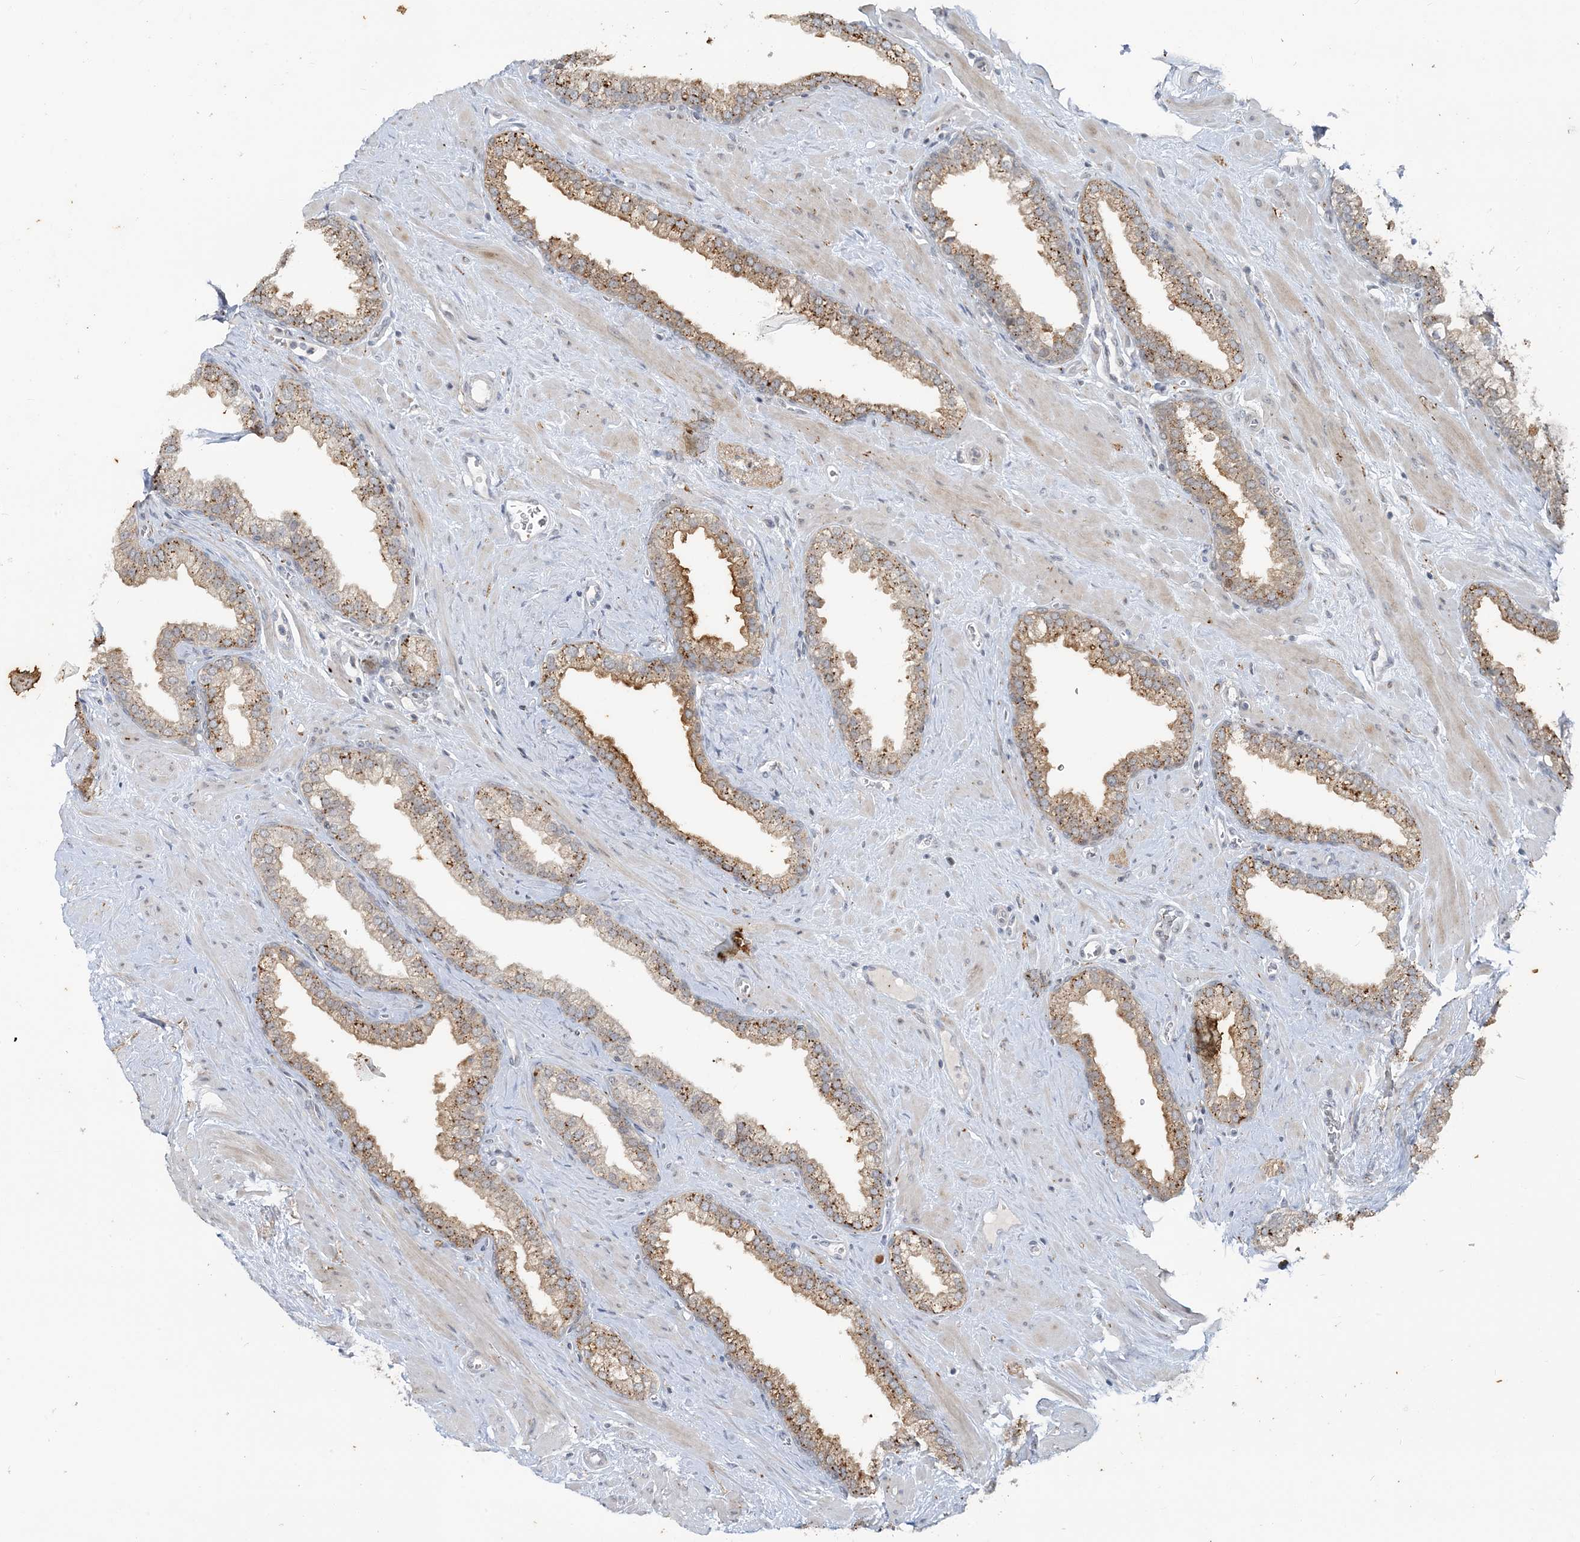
{"staining": {"intensity": "moderate", "quantity": "25%-75%", "location": "cytoplasmic/membranous"}, "tissue": "prostate", "cell_type": "Glandular cells", "image_type": "normal", "snomed": [{"axis": "morphology", "description": "Normal tissue, NOS"}, {"axis": "morphology", "description": "Urothelial carcinoma, Low grade"}, {"axis": "topography", "description": "Urinary bladder"}, {"axis": "topography", "description": "Prostate"}], "caption": "Approximately 25%-75% of glandular cells in normal prostate show moderate cytoplasmic/membranous protein positivity as visualized by brown immunohistochemical staining.", "gene": "LEXM", "patient": {"sex": "male", "age": 60}}